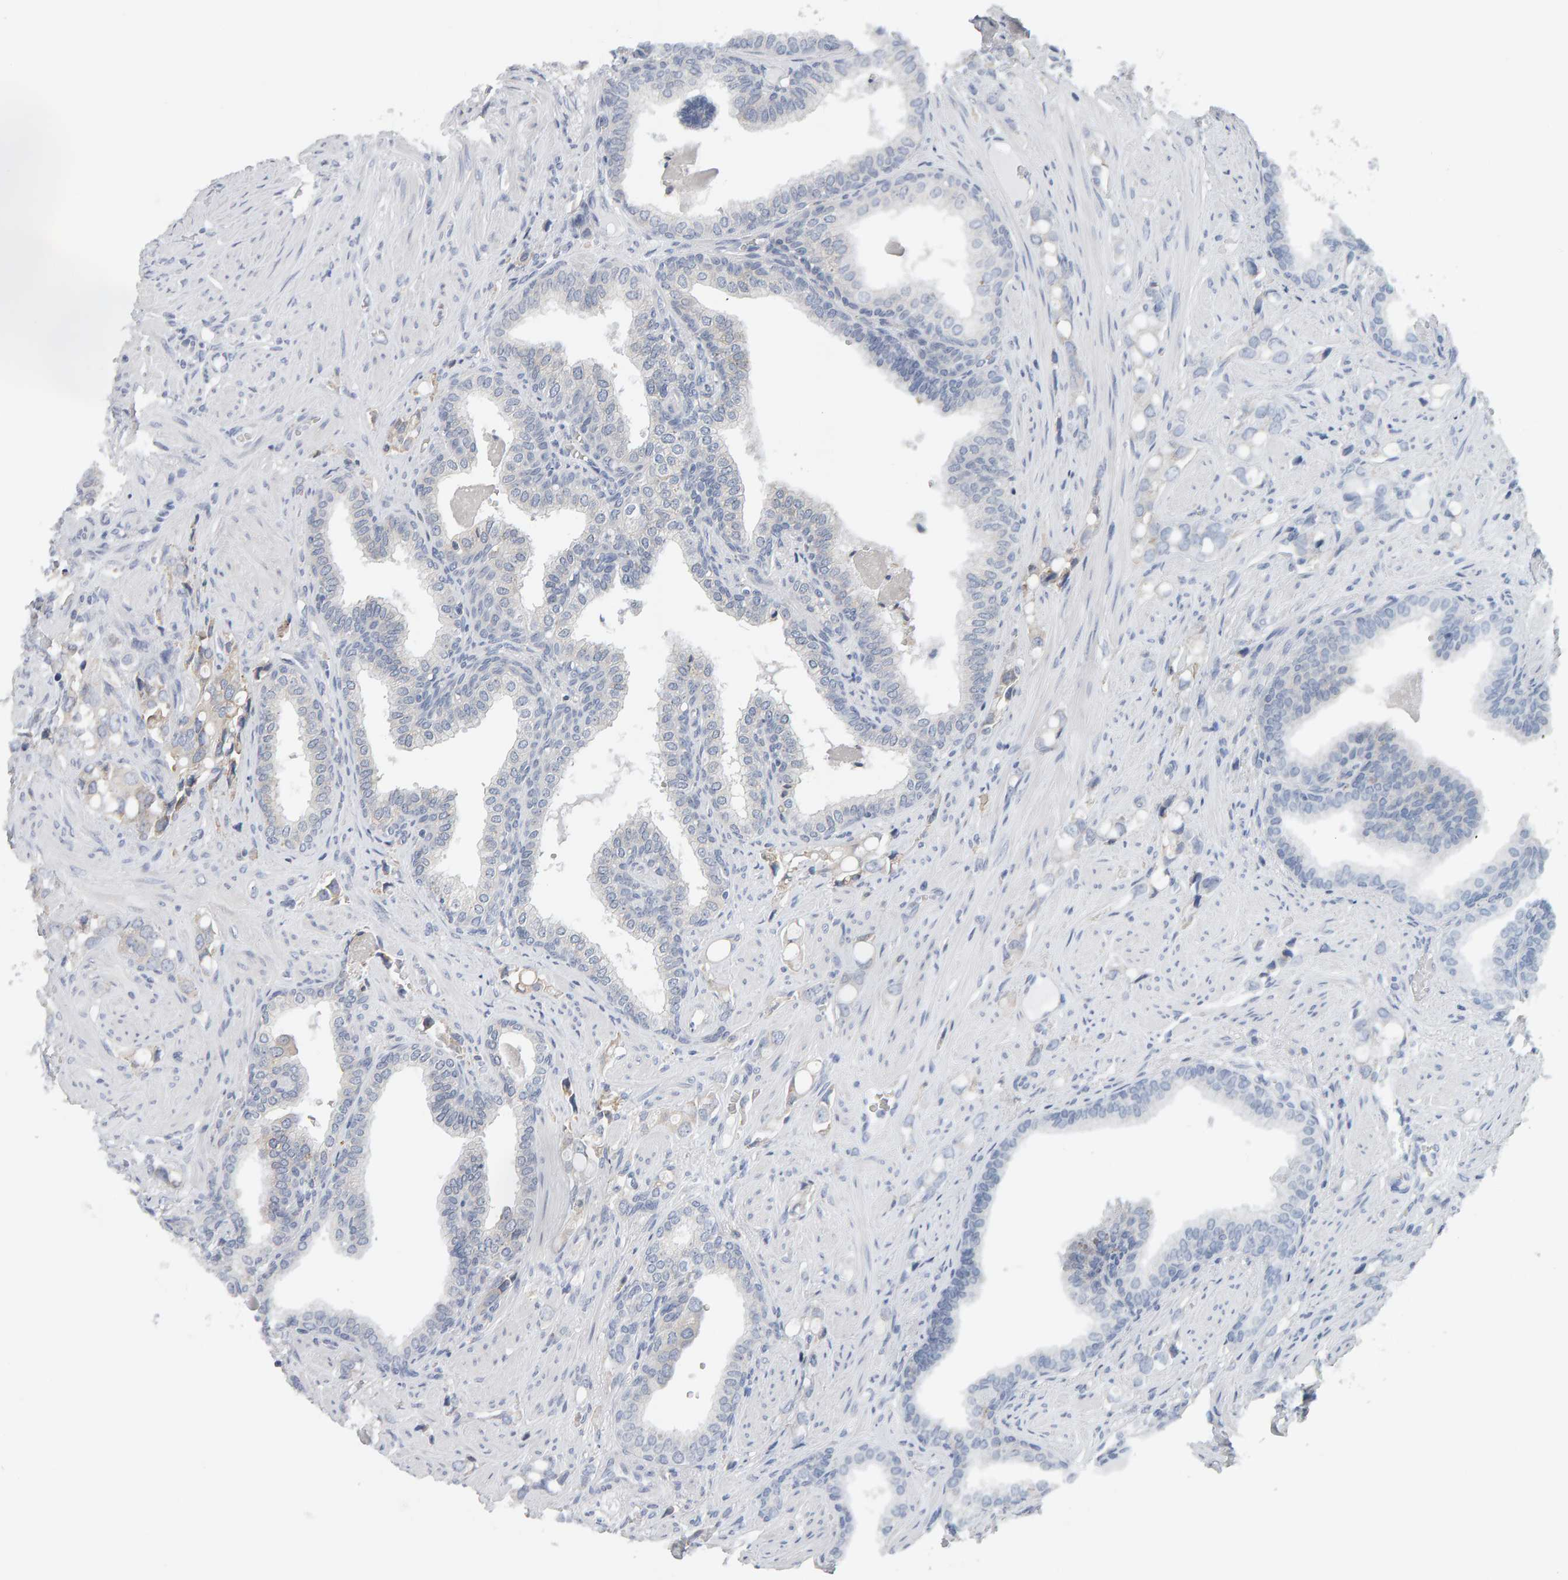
{"staining": {"intensity": "negative", "quantity": "none", "location": "none"}, "tissue": "prostate cancer", "cell_type": "Tumor cells", "image_type": "cancer", "snomed": [{"axis": "morphology", "description": "Adenocarcinoma, High grade"}, {"axis": "topography", "description": "Prostate"}], "caption": "This is a photomicrograph of immunohistochemistry (IHC) staining of prostate cancer (high-grade adenocarcinoma), which shows no expression in tumor cells. (Stains: DAB (3,3'-diaminobenzidine) immunohistochemistry (IHC) with hematoxylin counter stain, Microscopy: brightfield microscopy at high magnification).", "gene": "ADHFE1", "patient": {"sex": "male", "age": 52}}